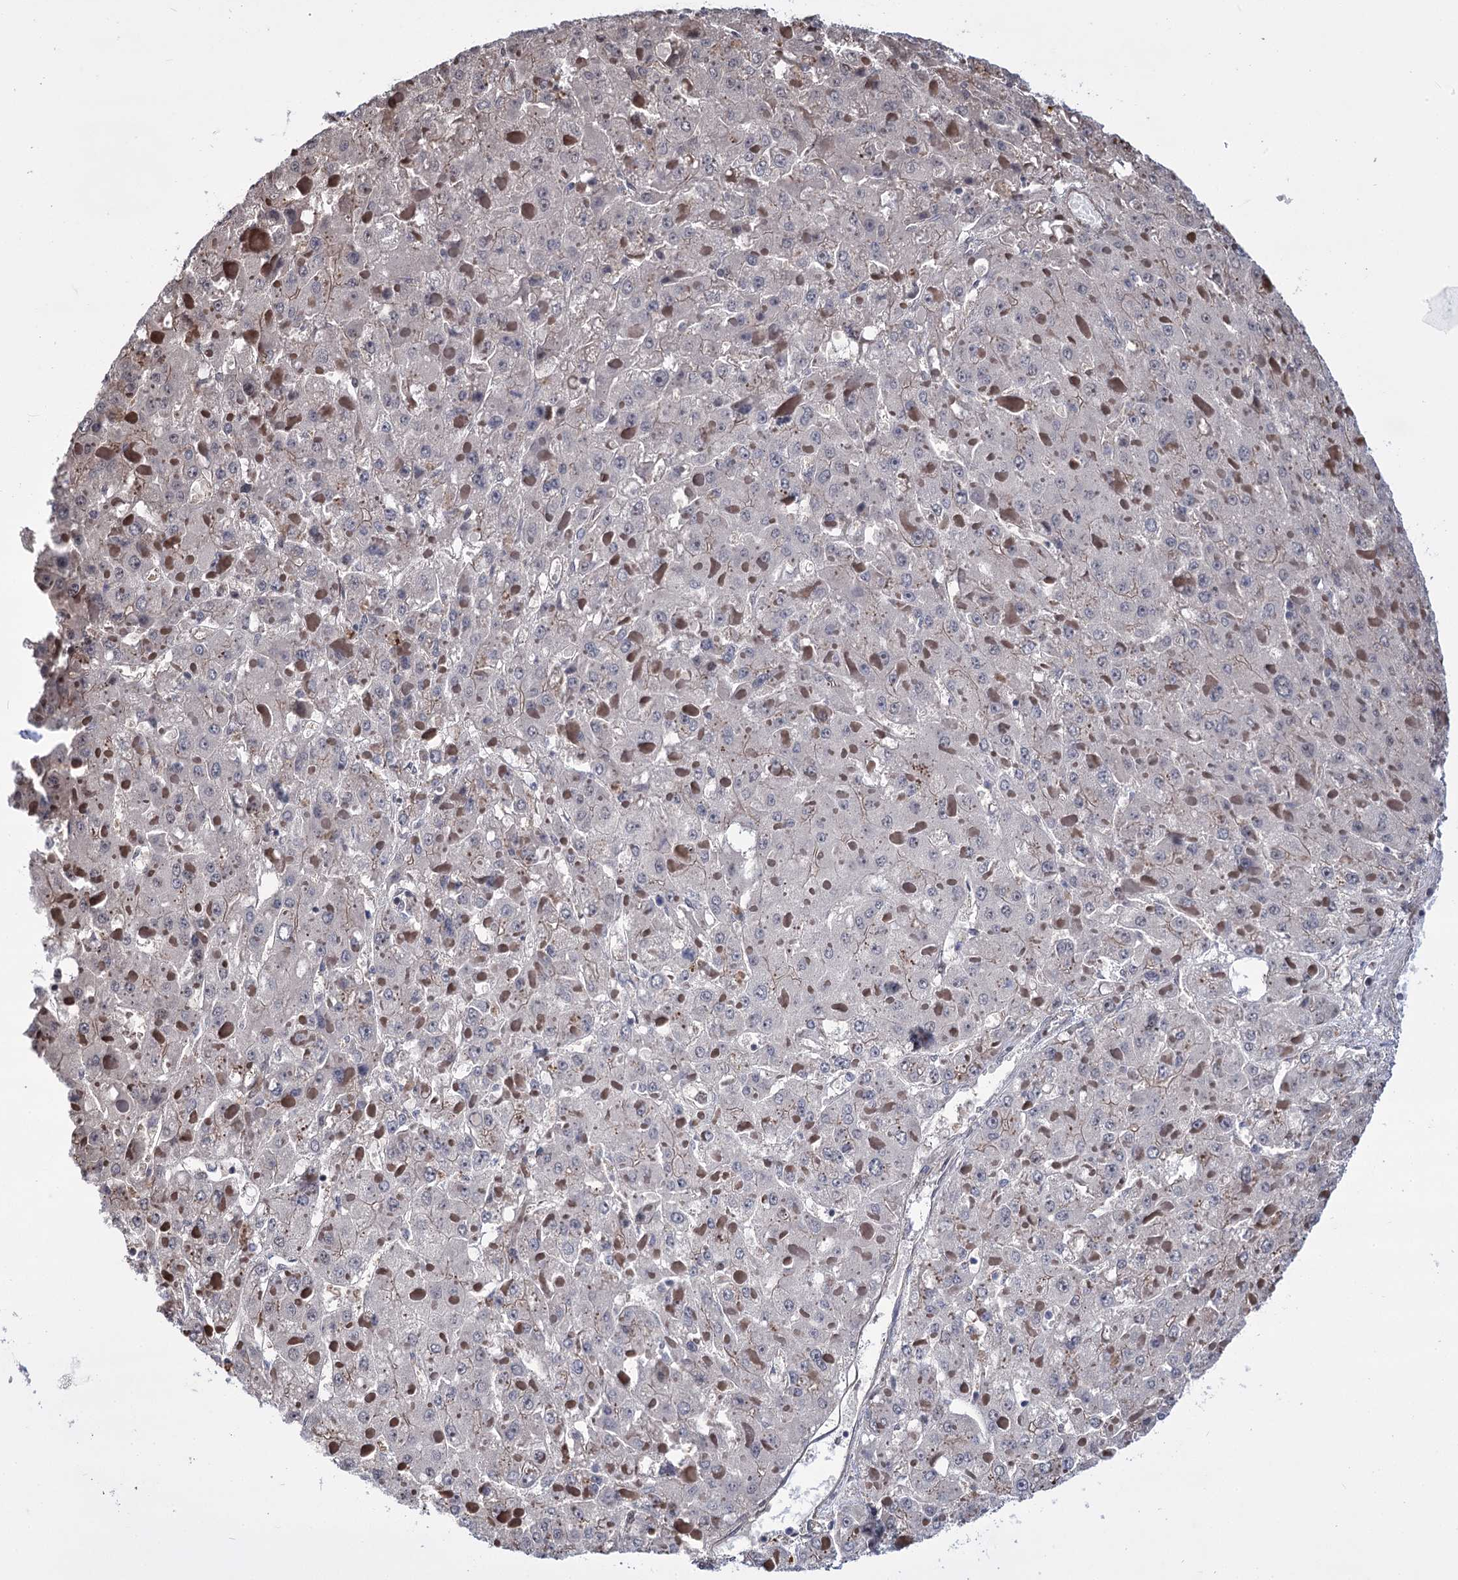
{"staining": {"intensity": "negative", "quantity": "none", "location": "none"}, "tissue": "liver cancer", "cell_type": "Tumor cells", "image_type": "cancer", "snomed": [{"axis": "morphology", "description": "Carcinoma, Hepatocellular, NOS"}, {"axis": "topography", "description": "Liver"}], "caption": "Image shows no significant protein staining in tumor cells of liver cancer (hepatocellular carcinoma).", "gene": "CHMP7", "patient": {"sex": "female", "age": 73}}